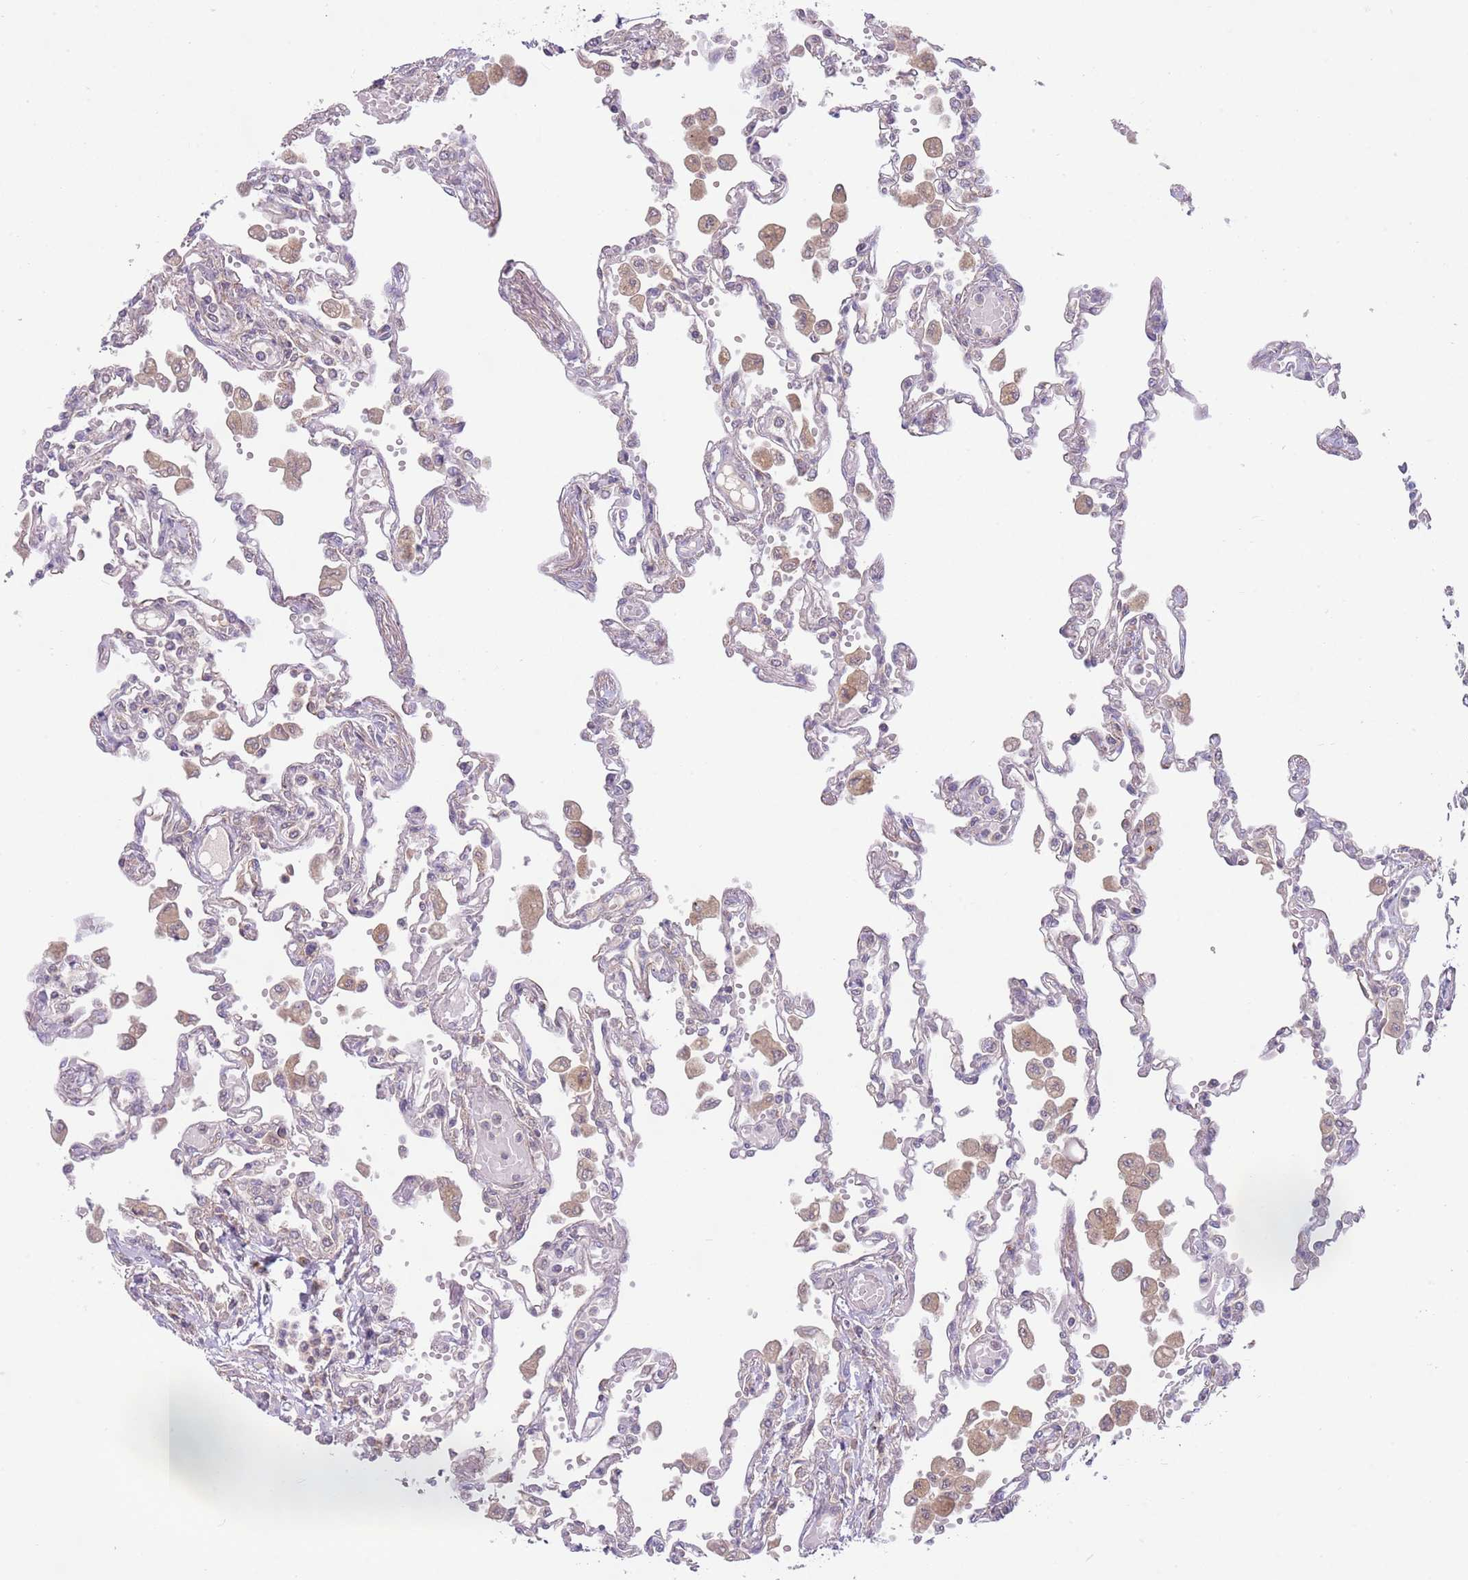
{"staining": {"intensity": "negative", "quantity": "none", "location": "none"}, "tissue": "lung", "cell_type": "Alveolar cells", "image_type": "normal", "snomed": [{"axis": "morphology", "description": "Normal tissue, NOS"}, {"axis": "topography", "description": "Bronchus"}, {"axis": "topography", "description": "Lung"}], "caption": "Protein analysis of unremarkable lung shows no significant positivity in alveolar cells. (DAB immunohistochemistry (IHC) visualized using brightfield microscopy, high magnification).", "gene": "SKOR2", "patient": {"sex": "female", "age": 49}}